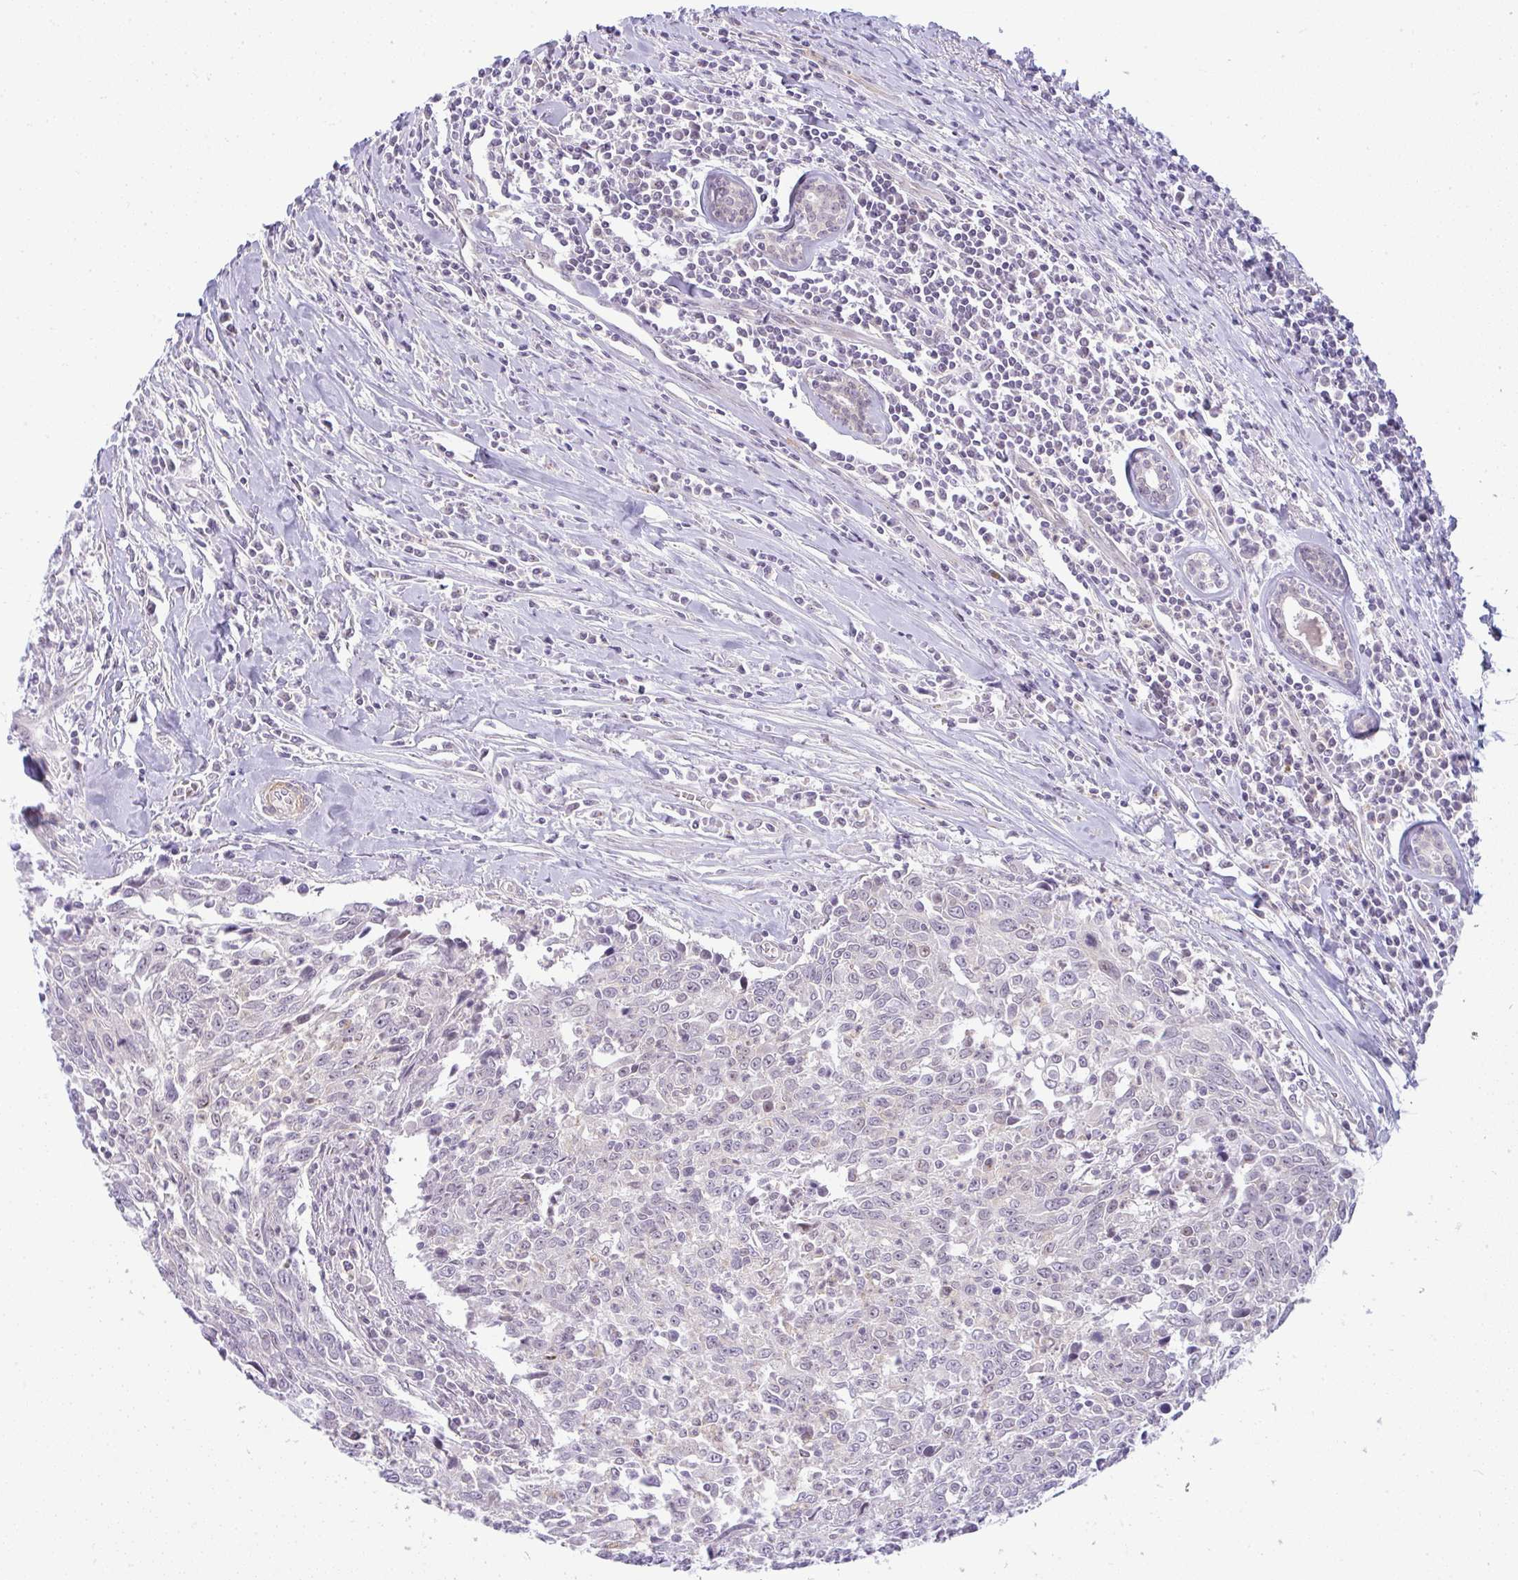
{"staining": {"intensity": "negative", "quantity": "none", "location": "none"}, "tissue": "breast cancer", "cell_type": "Tumor cells", "image_type": "cancer", "snomed": [{"axis": "morphology", "description": "Duct carcinoma"}, {"axis": "topography", "description": "Breast"}], "caption": "Protein analysis of intraductal carcinoma (breast) shows no significant positivity in tumor cells. Nuclei are stained in blue.", "gene": "DZIP1", "patient": {"sex": "female", "age": 50}}